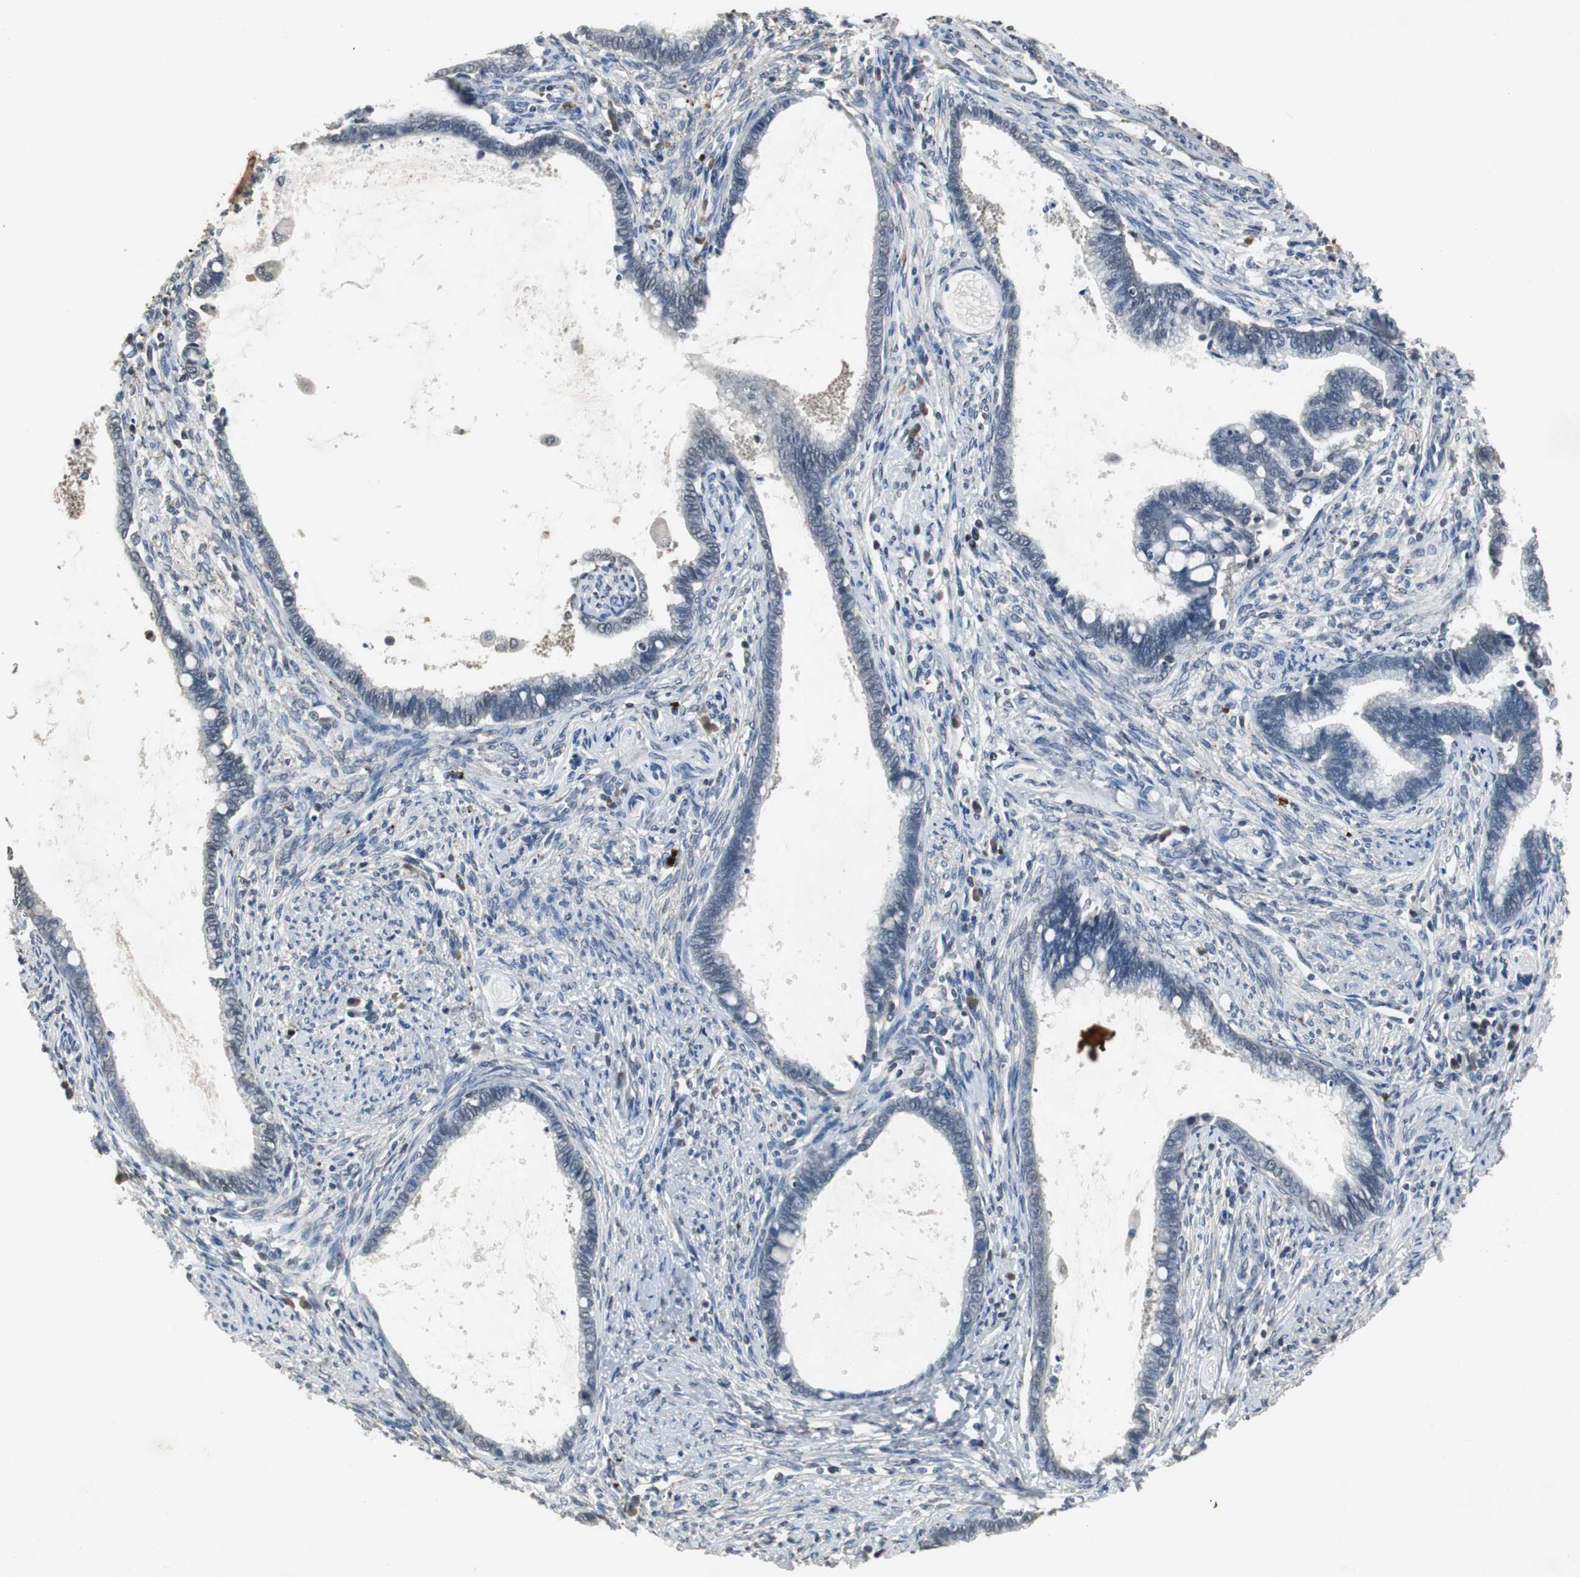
{"staining": {"intensity": "negative", "quantity": "none", "location": "none"}, "tissue": "cervical cancer", "cell_type": "Tumor cells", "image_type": "cancer", "snomed": [{"axis": "morphology", "description": "Adenocarcinoma, NOS"}, {"axis": "topography", "description": "Cervix"}], "caption": "A photomicrograph of human cervical cancer is negative for staining in tumor cells.", "gene": "ADNP2", "patient": {"sex": "female", "age": 44}}